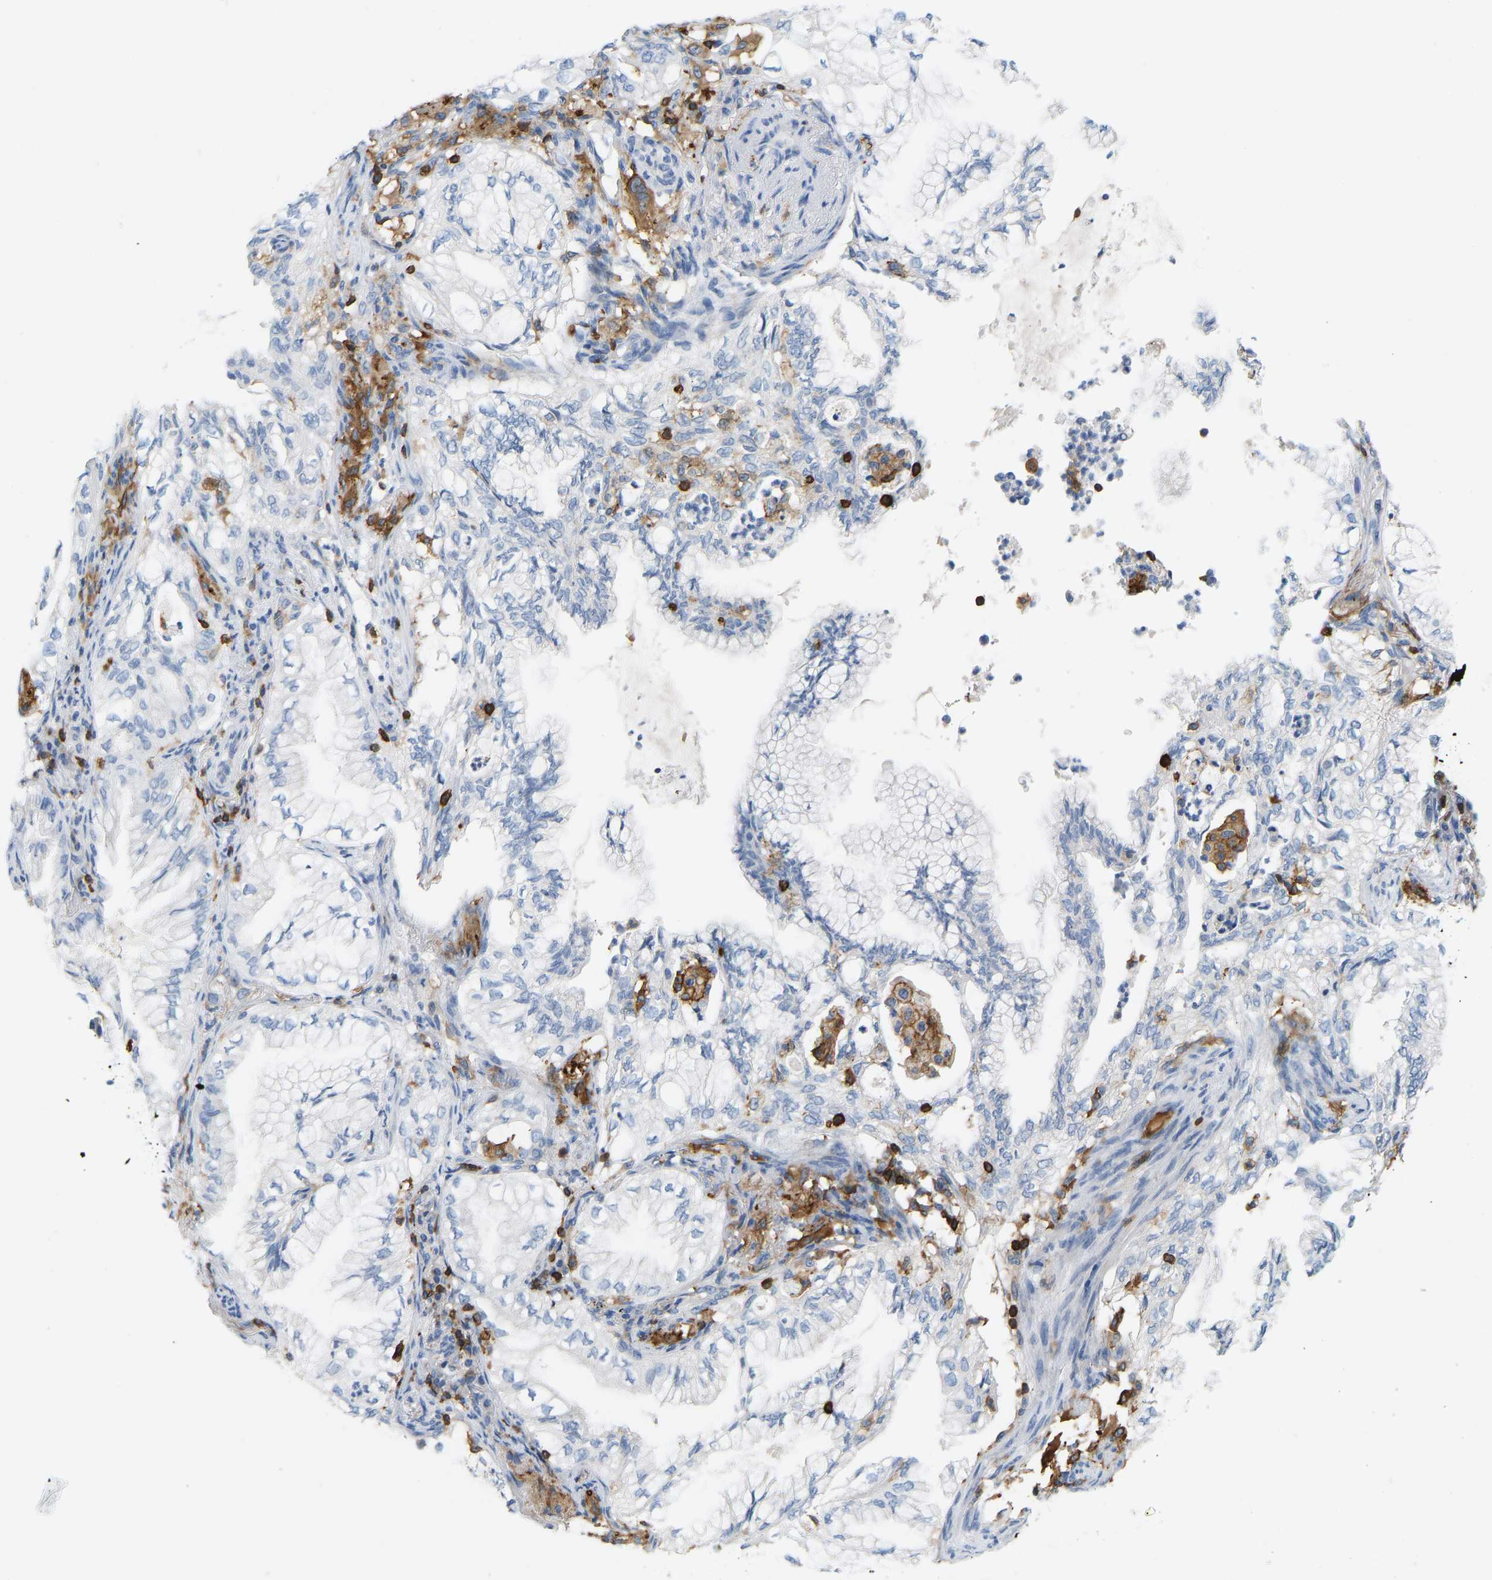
{"staining": {"intensity": "negative", "quantity": "none", "location": "none"}, "tissue": "lung cancer", "cell_type": "Tumor cells", "image_type": "cancer", "snomed": [{"axis": "morphology", "description": "Adenocarcinoma, NOS"}, {"axis": "topography", "description": "Lung"}], "caption": "High magnification brightfield microscopy of lung cancer (adenocarcinoma) stained with DAB (3,3'-diaminobenzidine) (brown) and counterstained with hematoxylin (blue): tumor cells show no significant expression.", "gene": "EVL", "patient": {"sex": "female", "age": 70}}